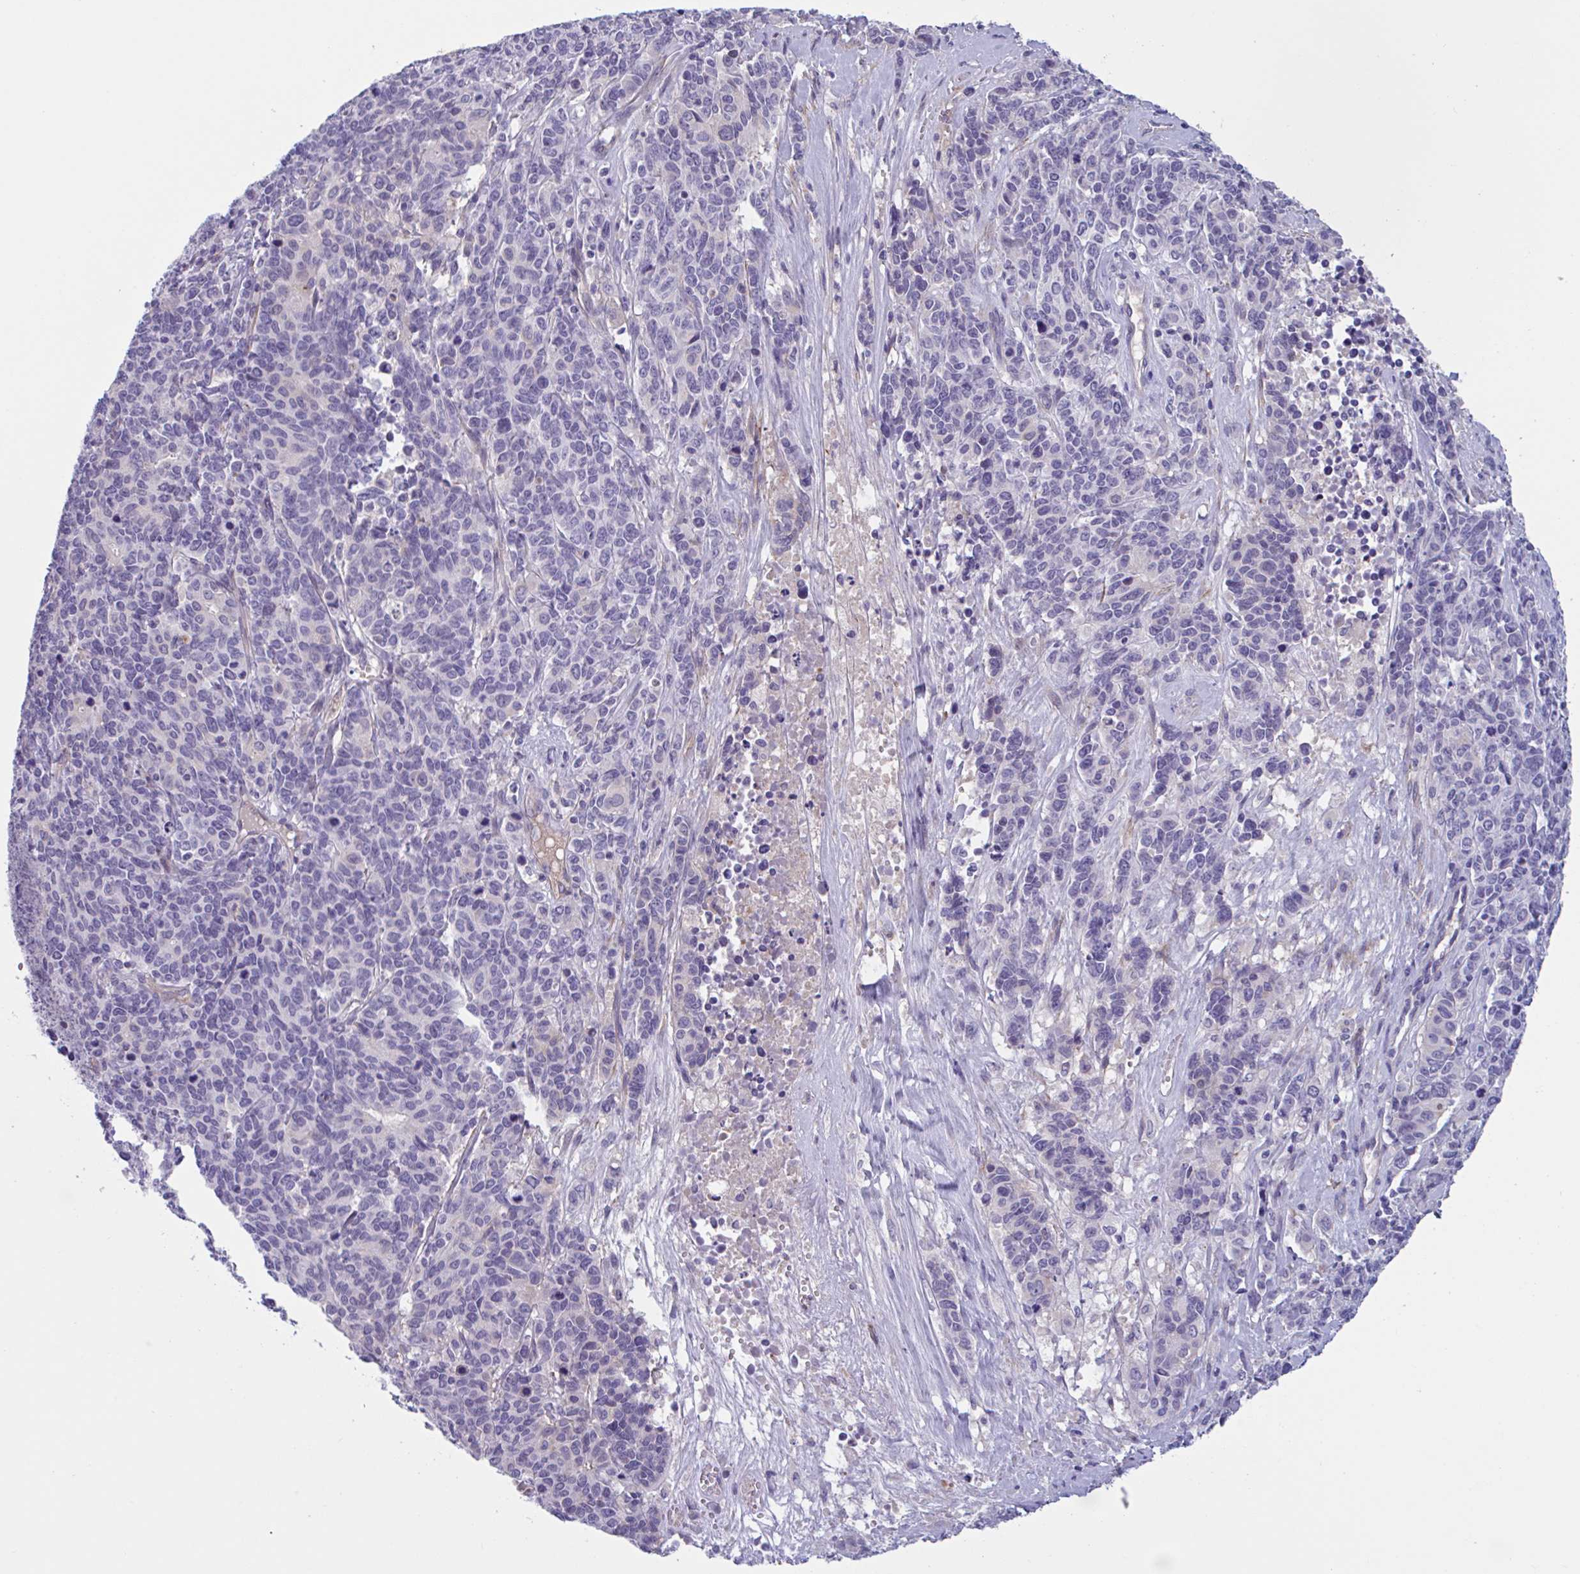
{"staining": {"intensity": "negative", "quantity": "none", "location": "none"}, "tissue": "cervical cancer", "cell_type": "Tumor cells", "image_type": "cancer", "snomed": [{"axis": "morphology", "description": "Squamous cell carcinoma, NOS"}, {"axis": "topography", "description": "Cervix"}], "caption": "IHC of human cervical squamous cell carcinoma demonstrates no expression in tumor cells. The staining is performed using DAB brown chromogen with nuclei counter-stained in using hematoxylin.", "gene": "MS4A14", "patient": {"sex": "female", "age": 60}}